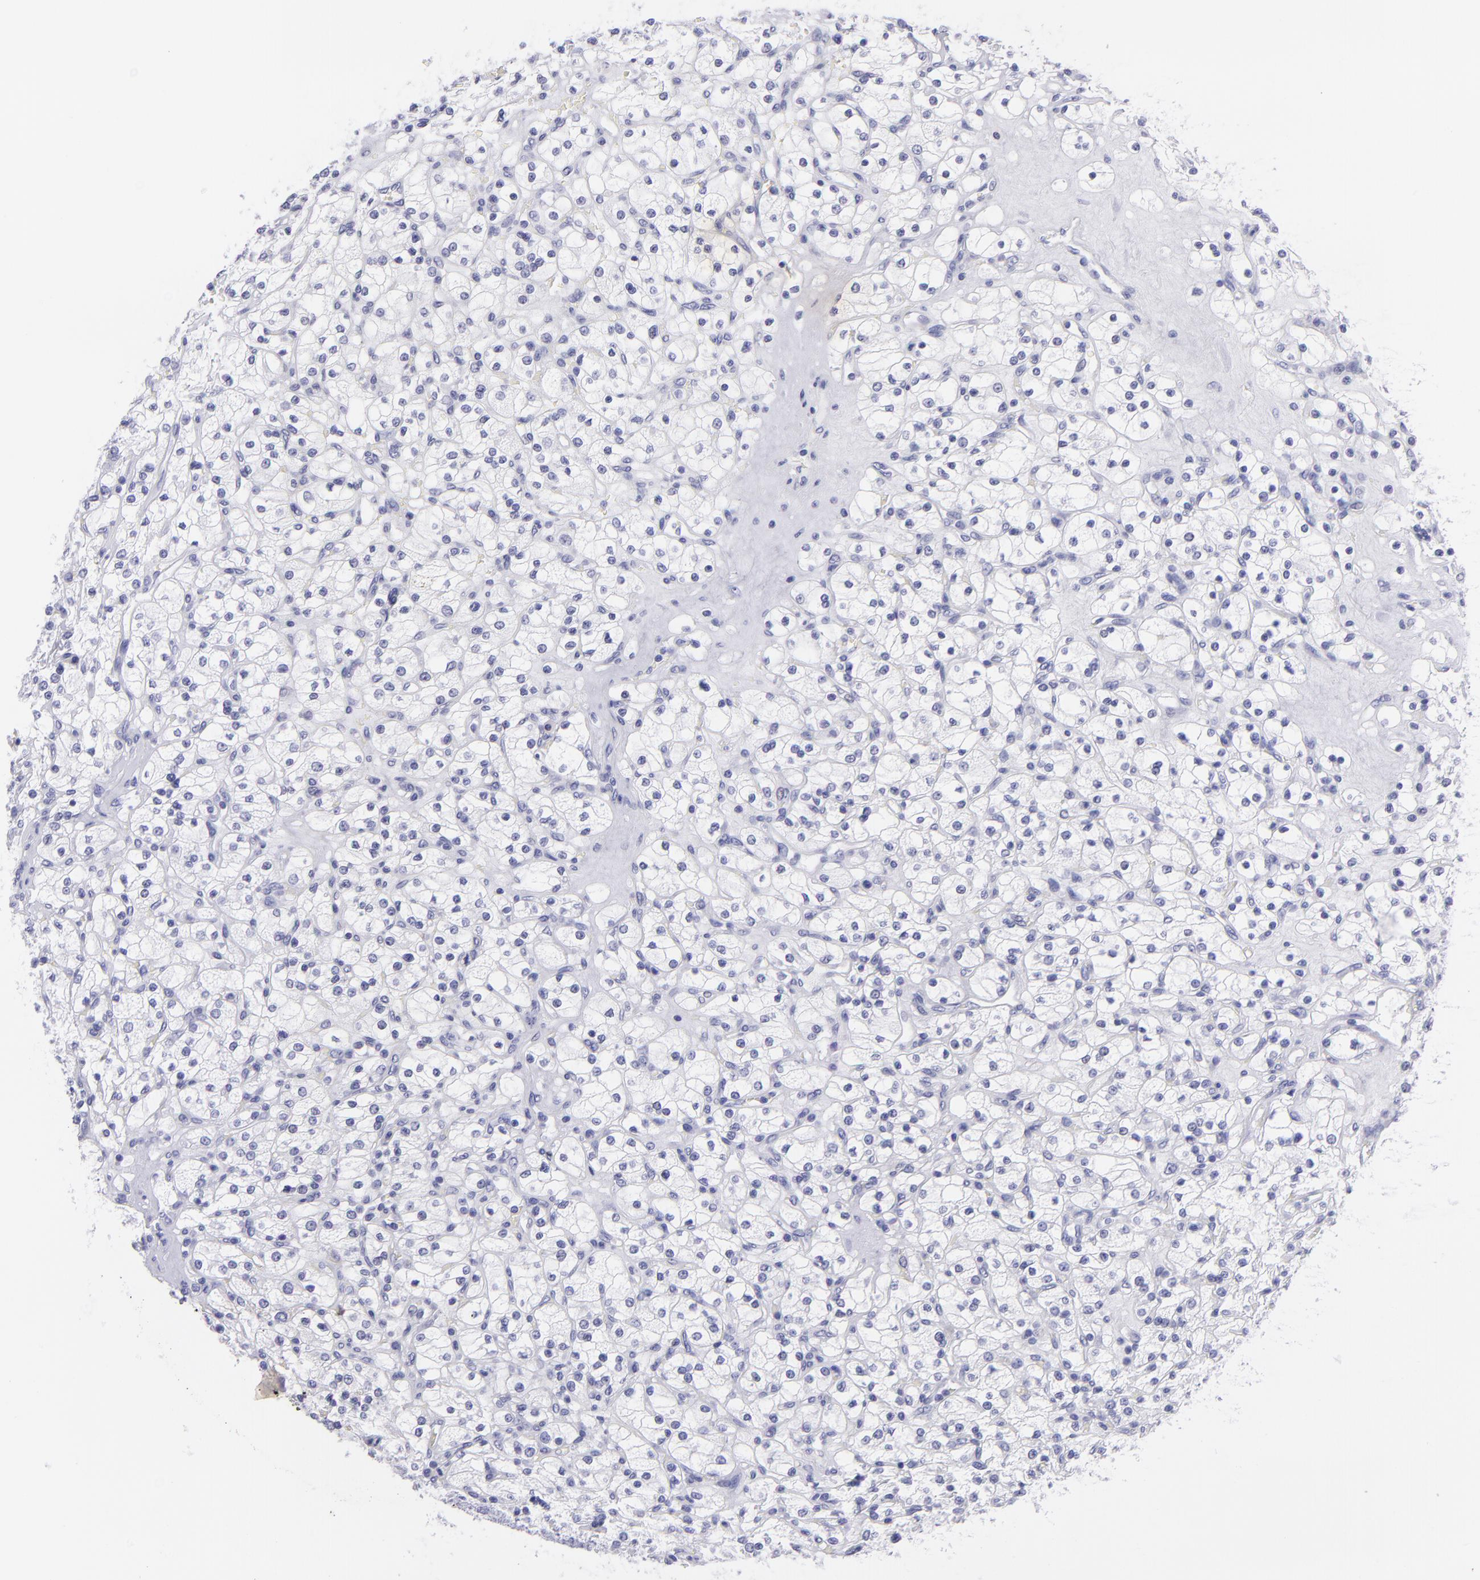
{"staining": {"intensity": "negative", "quantity": "none", "location": "none"}, "tissue": "renal cancer", "cell_type": "Tumor cells", "image_type": "cancer", "snomed": [{"axis": "morphology", "description": "Adenocarcinoma, NOS"}, {"axis": "topography", "description": "Kidney"}], "caption": "This is an IHC image of human renal cancer. There is no positivity in tumor cells.", "gene": "PIP", "patient": {"sex": "female", "age": 83}}